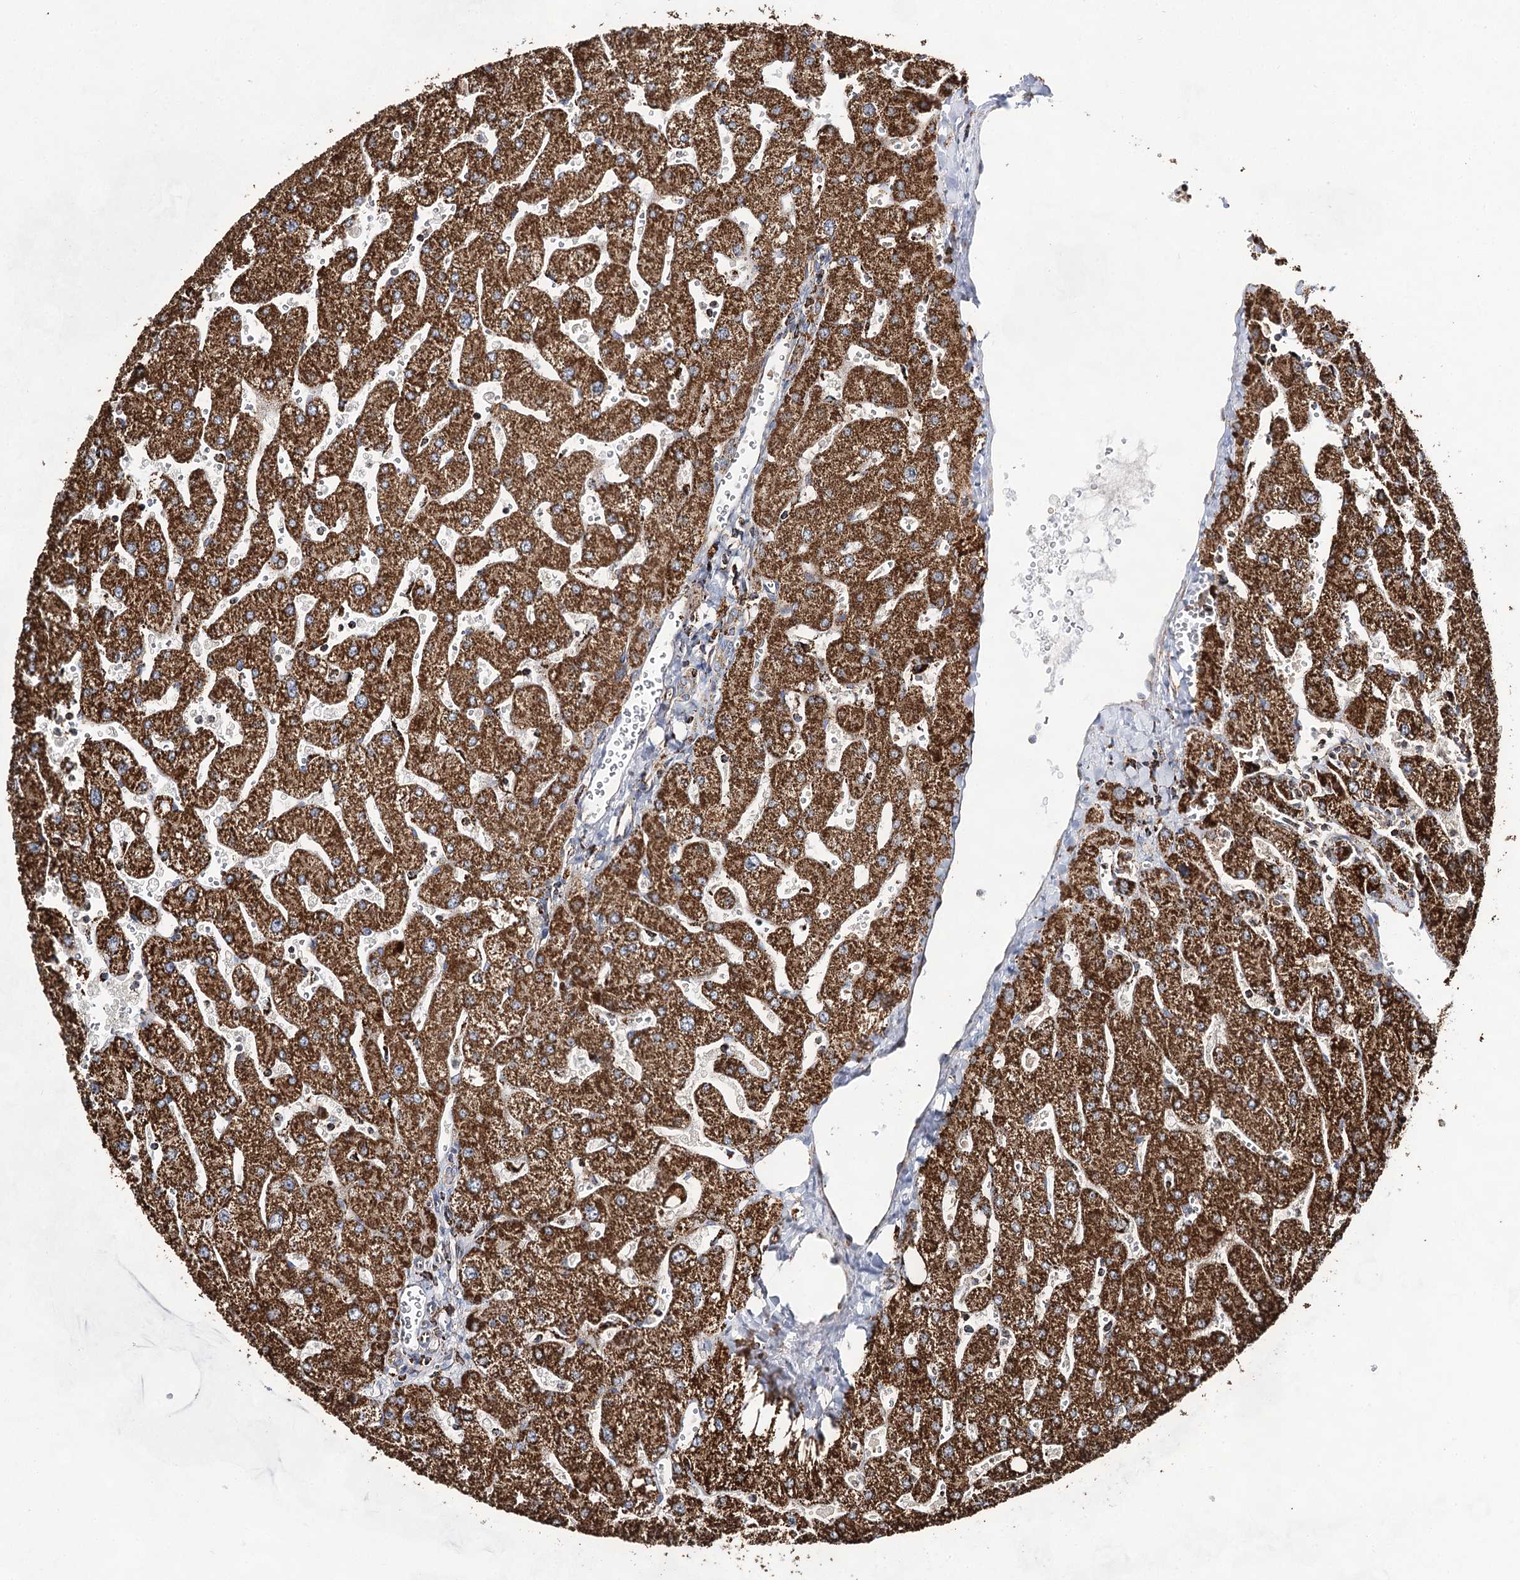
{"staining": {"intensity": "moderate", "quantity": "25%-75%", "location": "cytoplasmic/membranous"}, "tissue": "liver", "cell_type": "Cholangiocytes", "image_type": "normal", "snomed": [{"axis": "morphology", "description": "Normal tissue, NOS"}, {"axis": "topography", "description": "Liver"}], "caption": "Approximately 25%-75% of cholangiocytes in unremarkable human liver show moderate cytoplasmic/membranous protein staining as visualized by brown immunohistochemical staining.", "gene": "NADK2", "patient": {"sex": "male", "age": 55}}